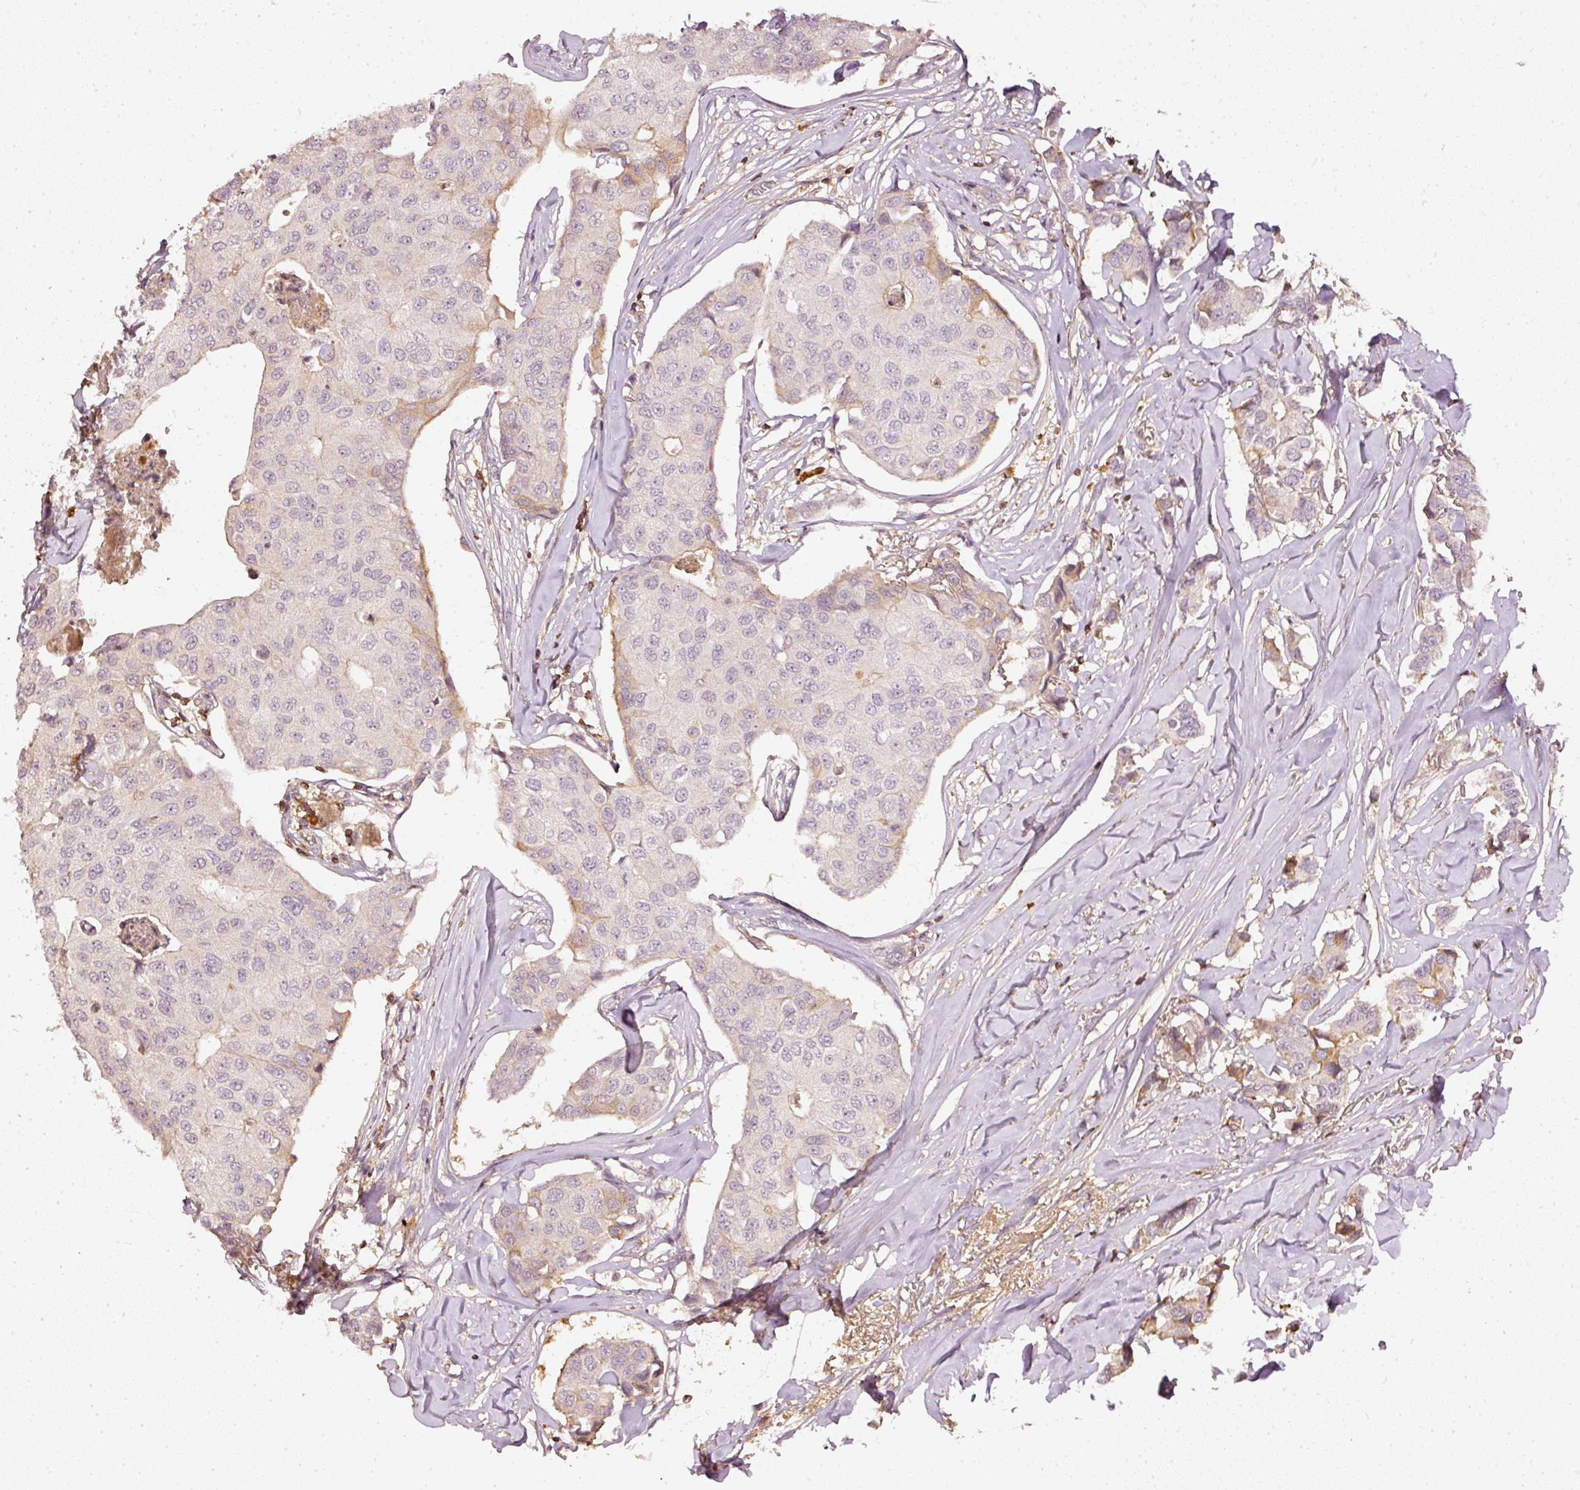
{"staining": {"intensity": "weak", "quantity": "25%-75%", "location": "cytoplasmic/membranous"}, "tissue": "breast cancer", "cell_type": "Tumor cells", "image_type": "cancer", "snomed": [{"axis": "morphology", "description": "Duct carcinoma"}, {"axis": "topography", "description": "Breast"}], "caption": "Protein analysis of intraductal carcinoma (breast) tissue shows weak cytoplasmic/membranous staining in about 25%-75% of tumor cells.", "gene": "EVL", "patient": {"sex": "female", "age": 80}}